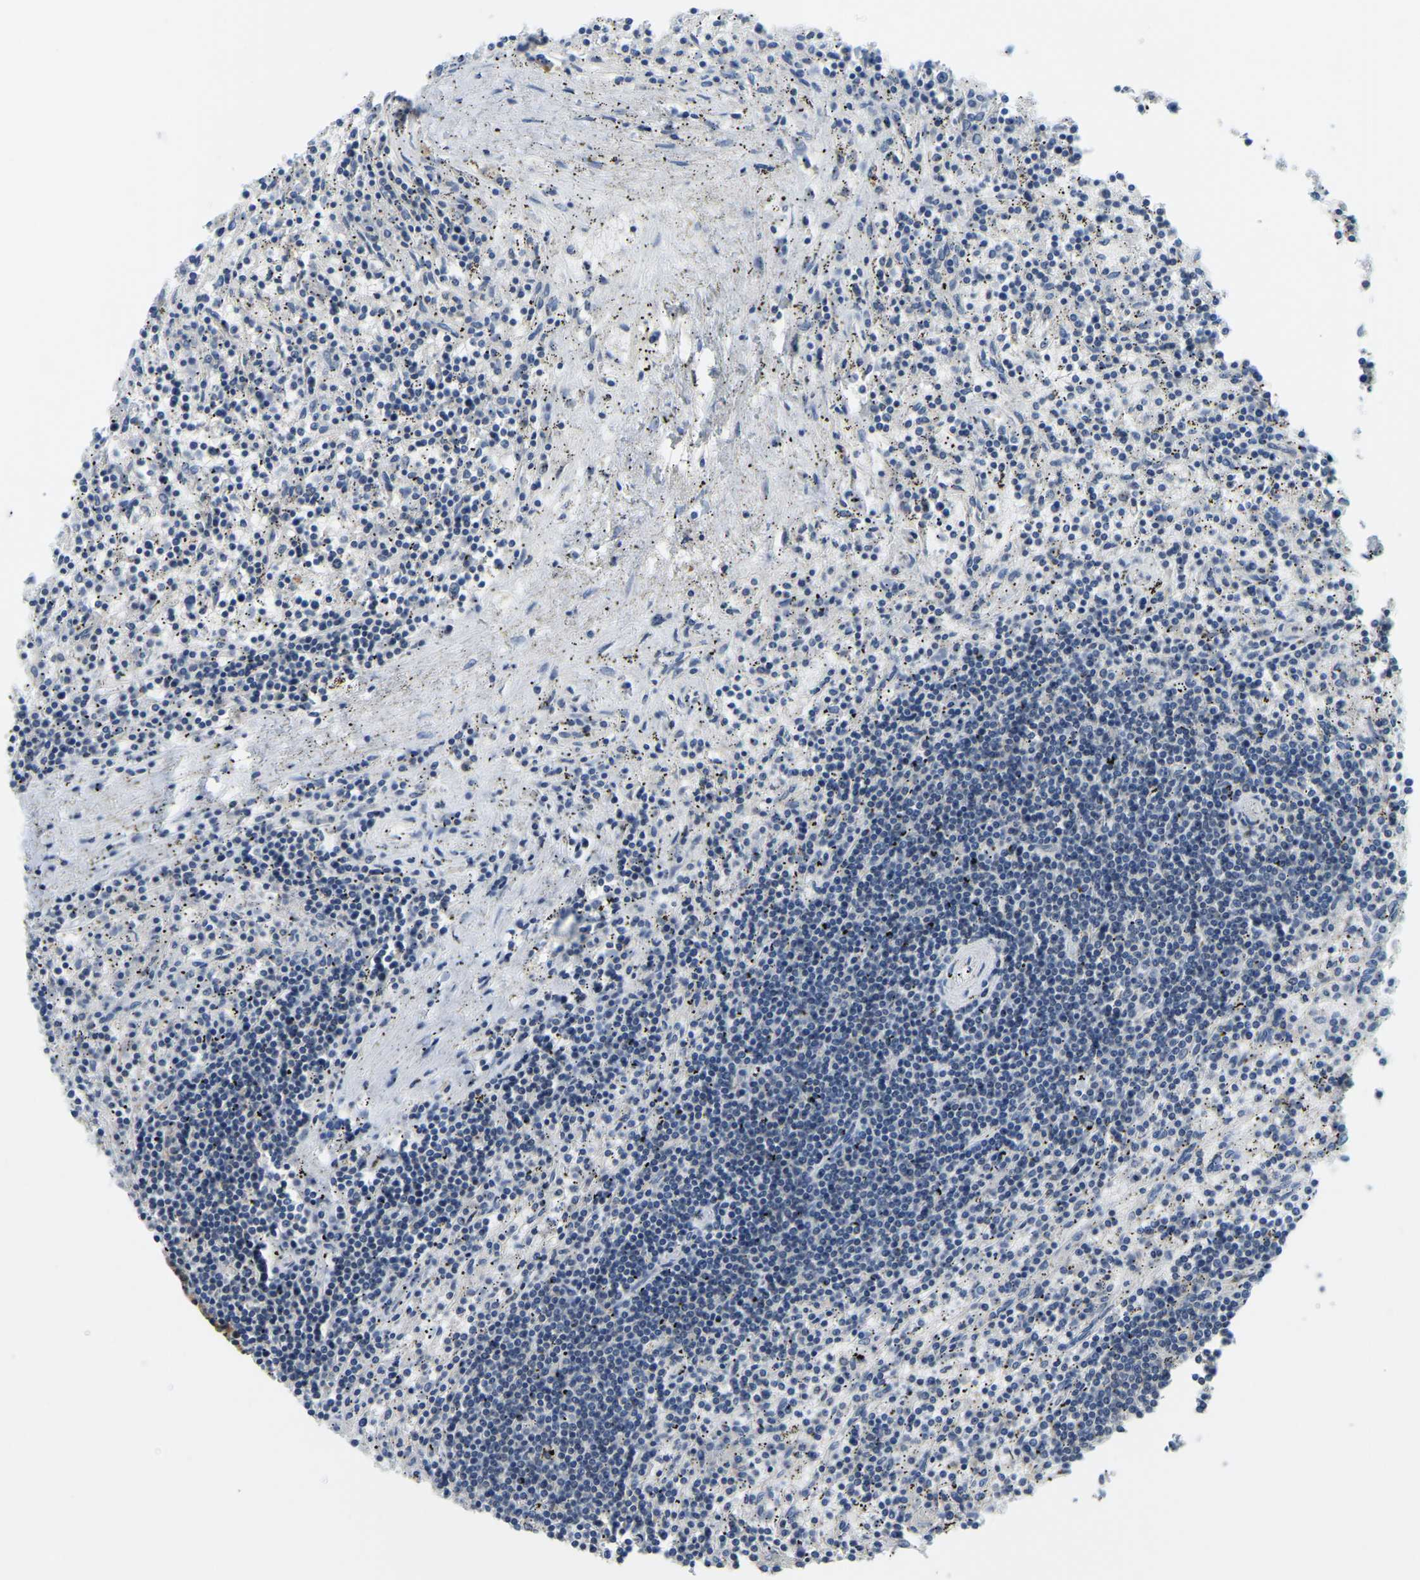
{"staining": {"intensity": "negative", "quantity": "none", "location": "none"}, "tissue": "lymphoma", "cell_type": "Tumor cells", "image_type": "cancer", "snomed": [{"axis": "morphology", "description": "Malignant lymphoma, non-Hodgkin's type, Low grade"}, {"axis": "topography", "description": "Spleen"}], "caption": "A micrograph of lymphoma stained for a protein demonstrates no brown staining in tumor cells.", "gene": "RRP1", "patient": {"sex": "male", "age": 76}}